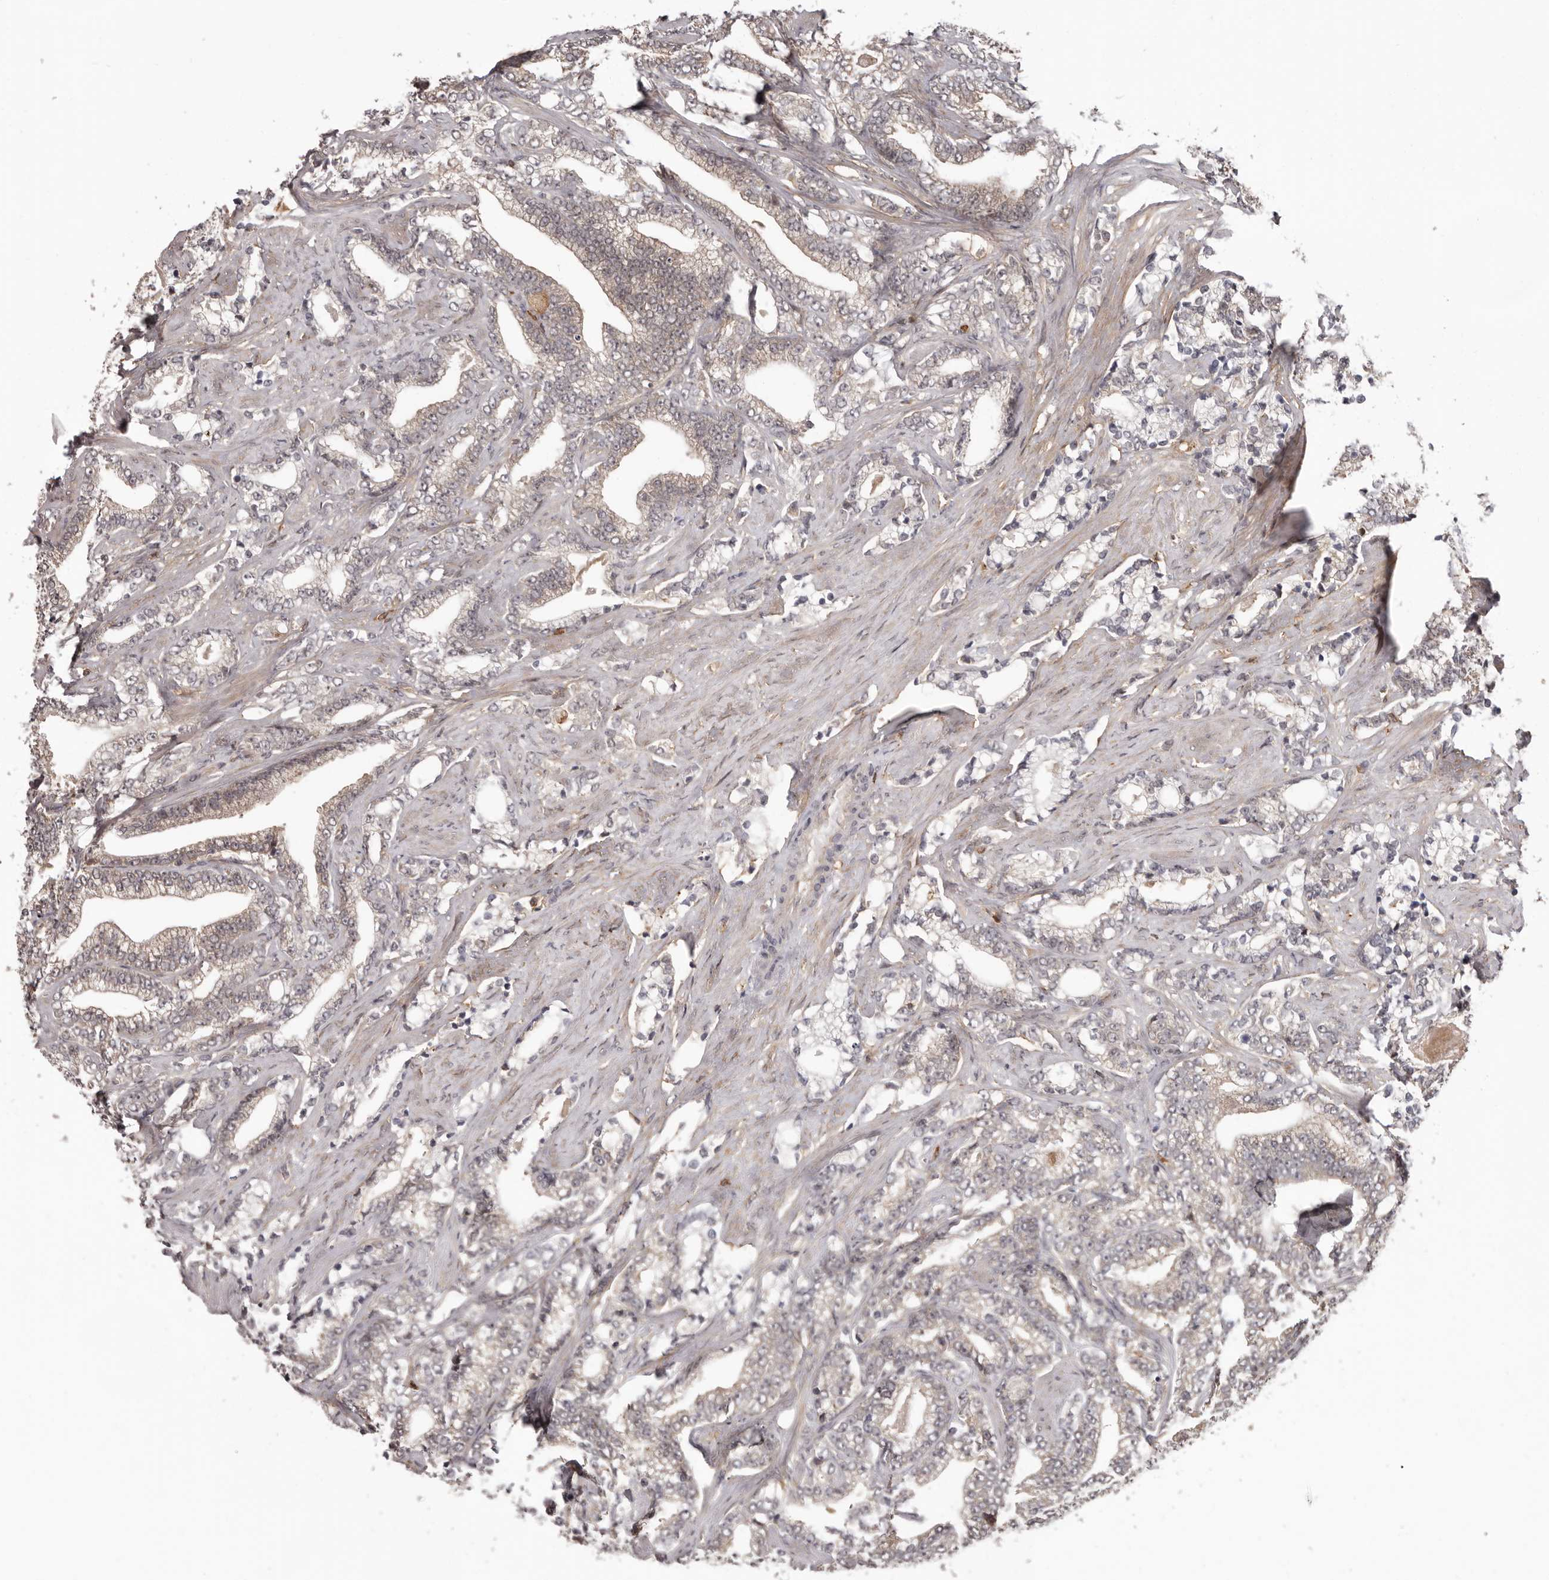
{"staining": {"intensity": "moderate", "quantity": "<25%", "location": "cytoplasmic/membranous"}, "tissue": "prostate cancer", "cell_type": "Tumor cells", "image_type": "cancer", "snomed": [{"axis": "morphology", "description": "Adenocarcinoma, High grade"}, {"axis": "topography", "description": "Prostate and seminal vesicle, NOS"}], "caption": "There is low levels of moderate cytoplasmic/membranous positivity in tumor cells of prostate cancer, as demonstrated by immunohistochemical staining (brown color).", "gene": "PRR12", "patient": {"sex": "male", "age": 67}}